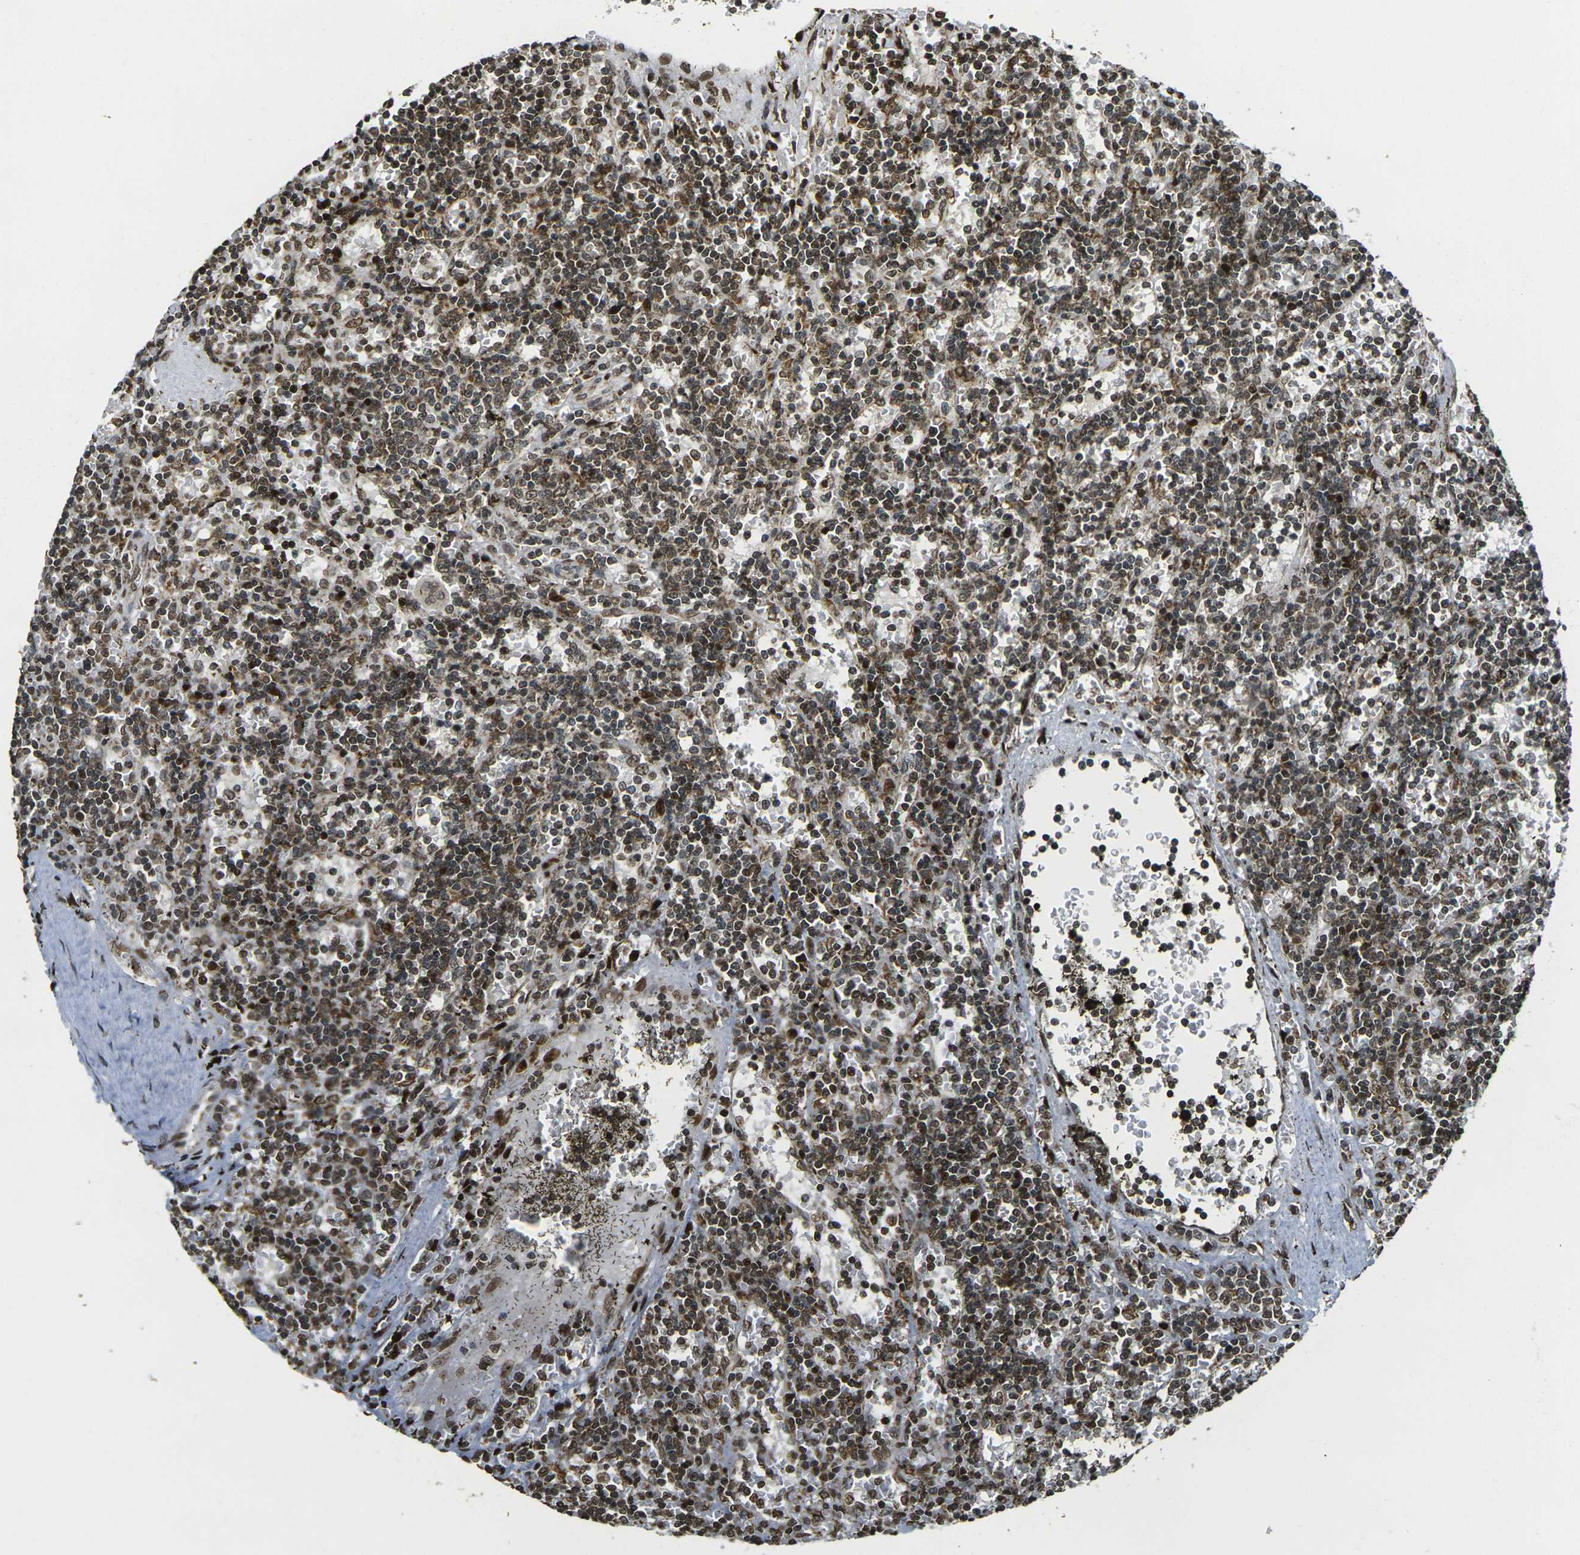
{"staining": {"intensity": "strong", "quantity": ">75%", "location": "nuclear"}, "tissue": "lymphoma", "cell_type": "Tumor cells", "image_type": "cancer", "snomed": [{"axis": "morphology", "description": "Malignant lymphoma, non-Hodgkin's type, Low grade"}, {"axis": "topography", "description": "Spleen"}], "caption": "A high-resolution histopathology image shows immunohistochemistry staining of lymphoma, which shows strong nuclear expression in approximately >75% of tumor cells.", "gene": "NEUROG2", "patient": {"sex": "male", "age": 60}}